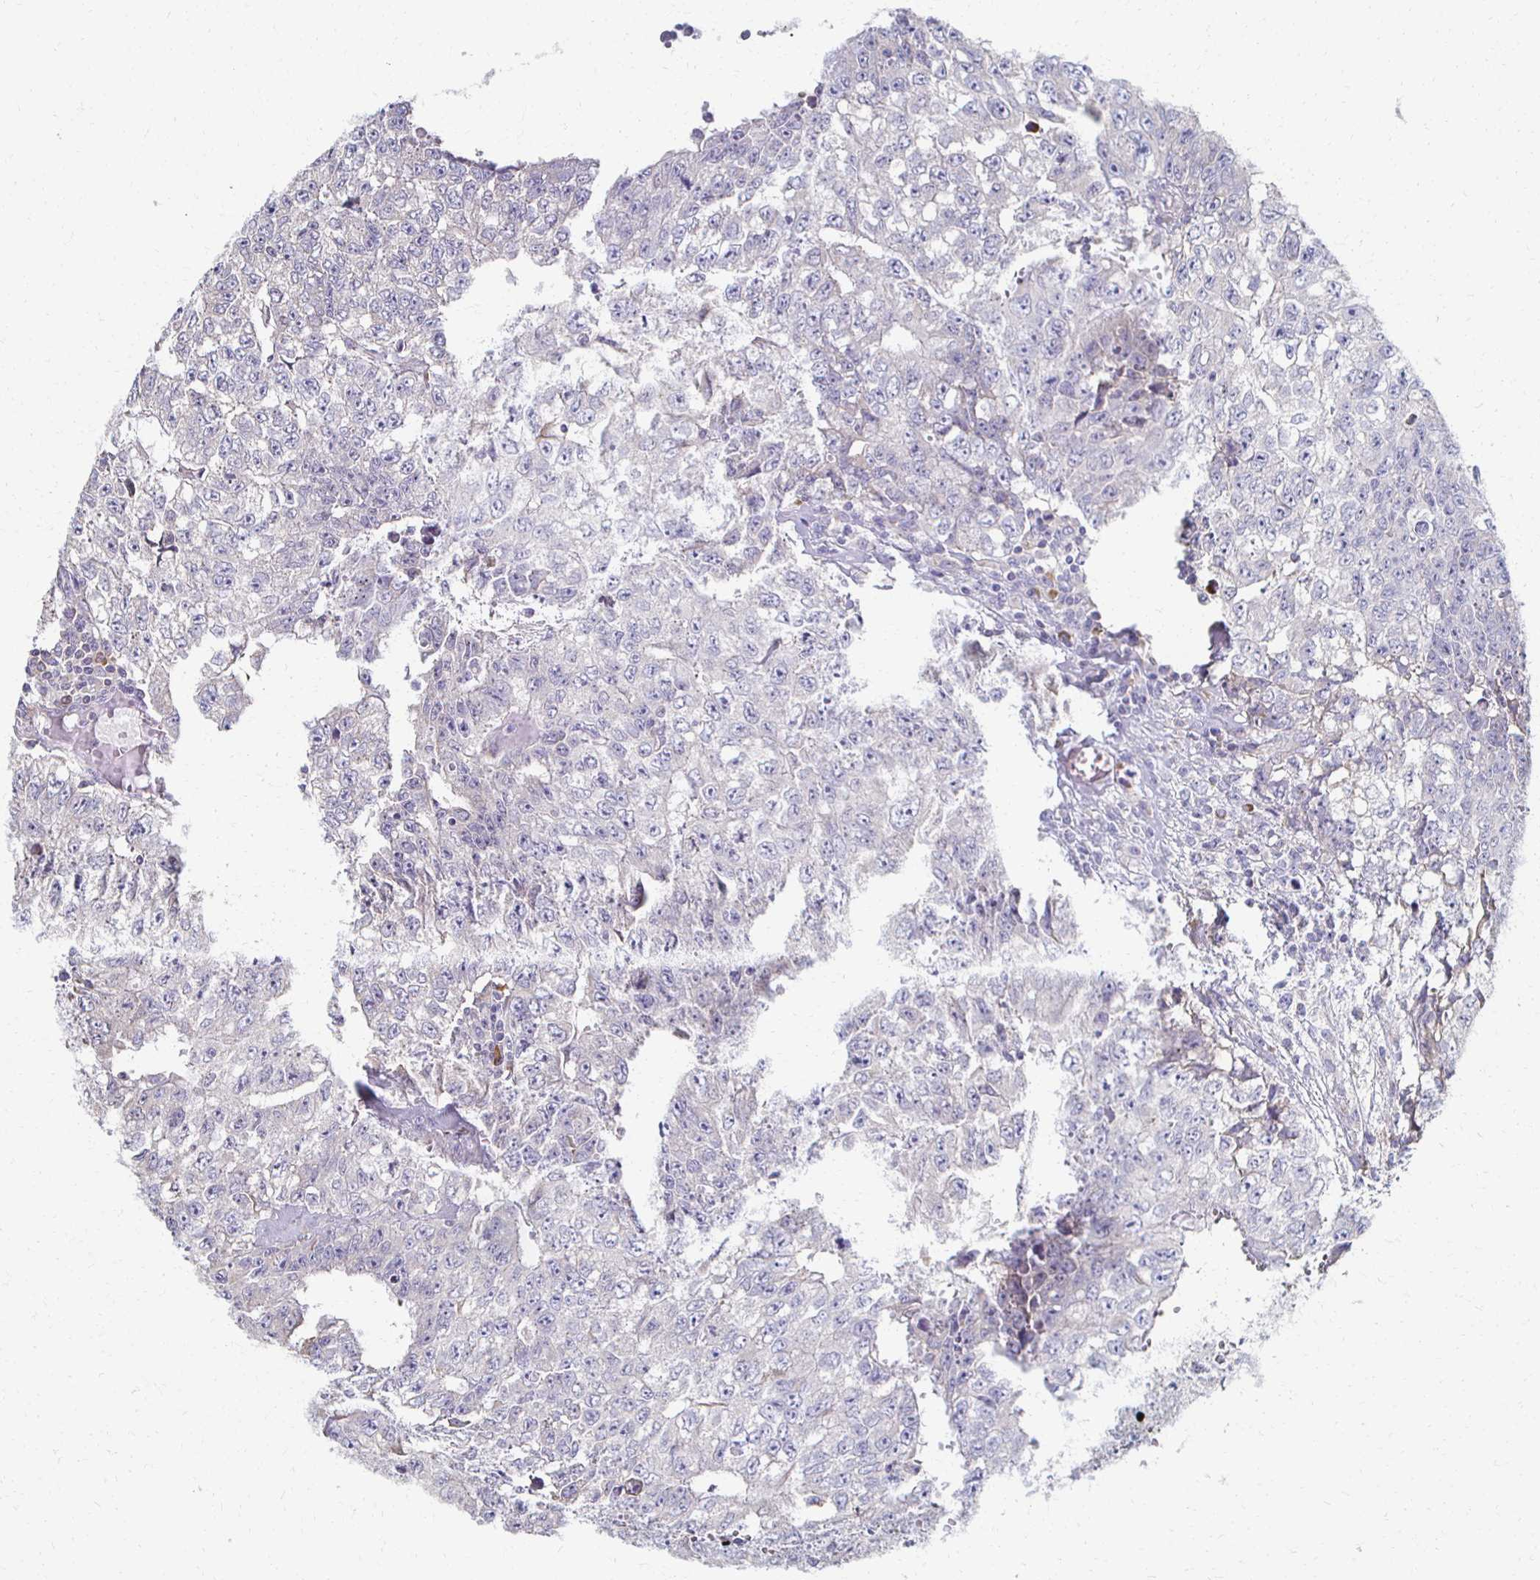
{"staining": {"intensity": "negative", "quantity": "none", "location": "none"}, "tissue": "testis cancer", "cell_type": "Tumor cells", "image_type": "cancer", "snomed": [{"axis": "morphology", "description": "Carcinoma, Embryonal, NOS"}, {"axis": "morphology", "description": "Teratoma, malignant, NOS"}, {"axis": "topography", "description": "Testis"}], "caption": "Immunohistochemical staining of teratoma (malignant) (testis) displays no significant expression in tumor cells.", "gene": "ATP1A3", "patient": {"sex": "male", "age": 24}}